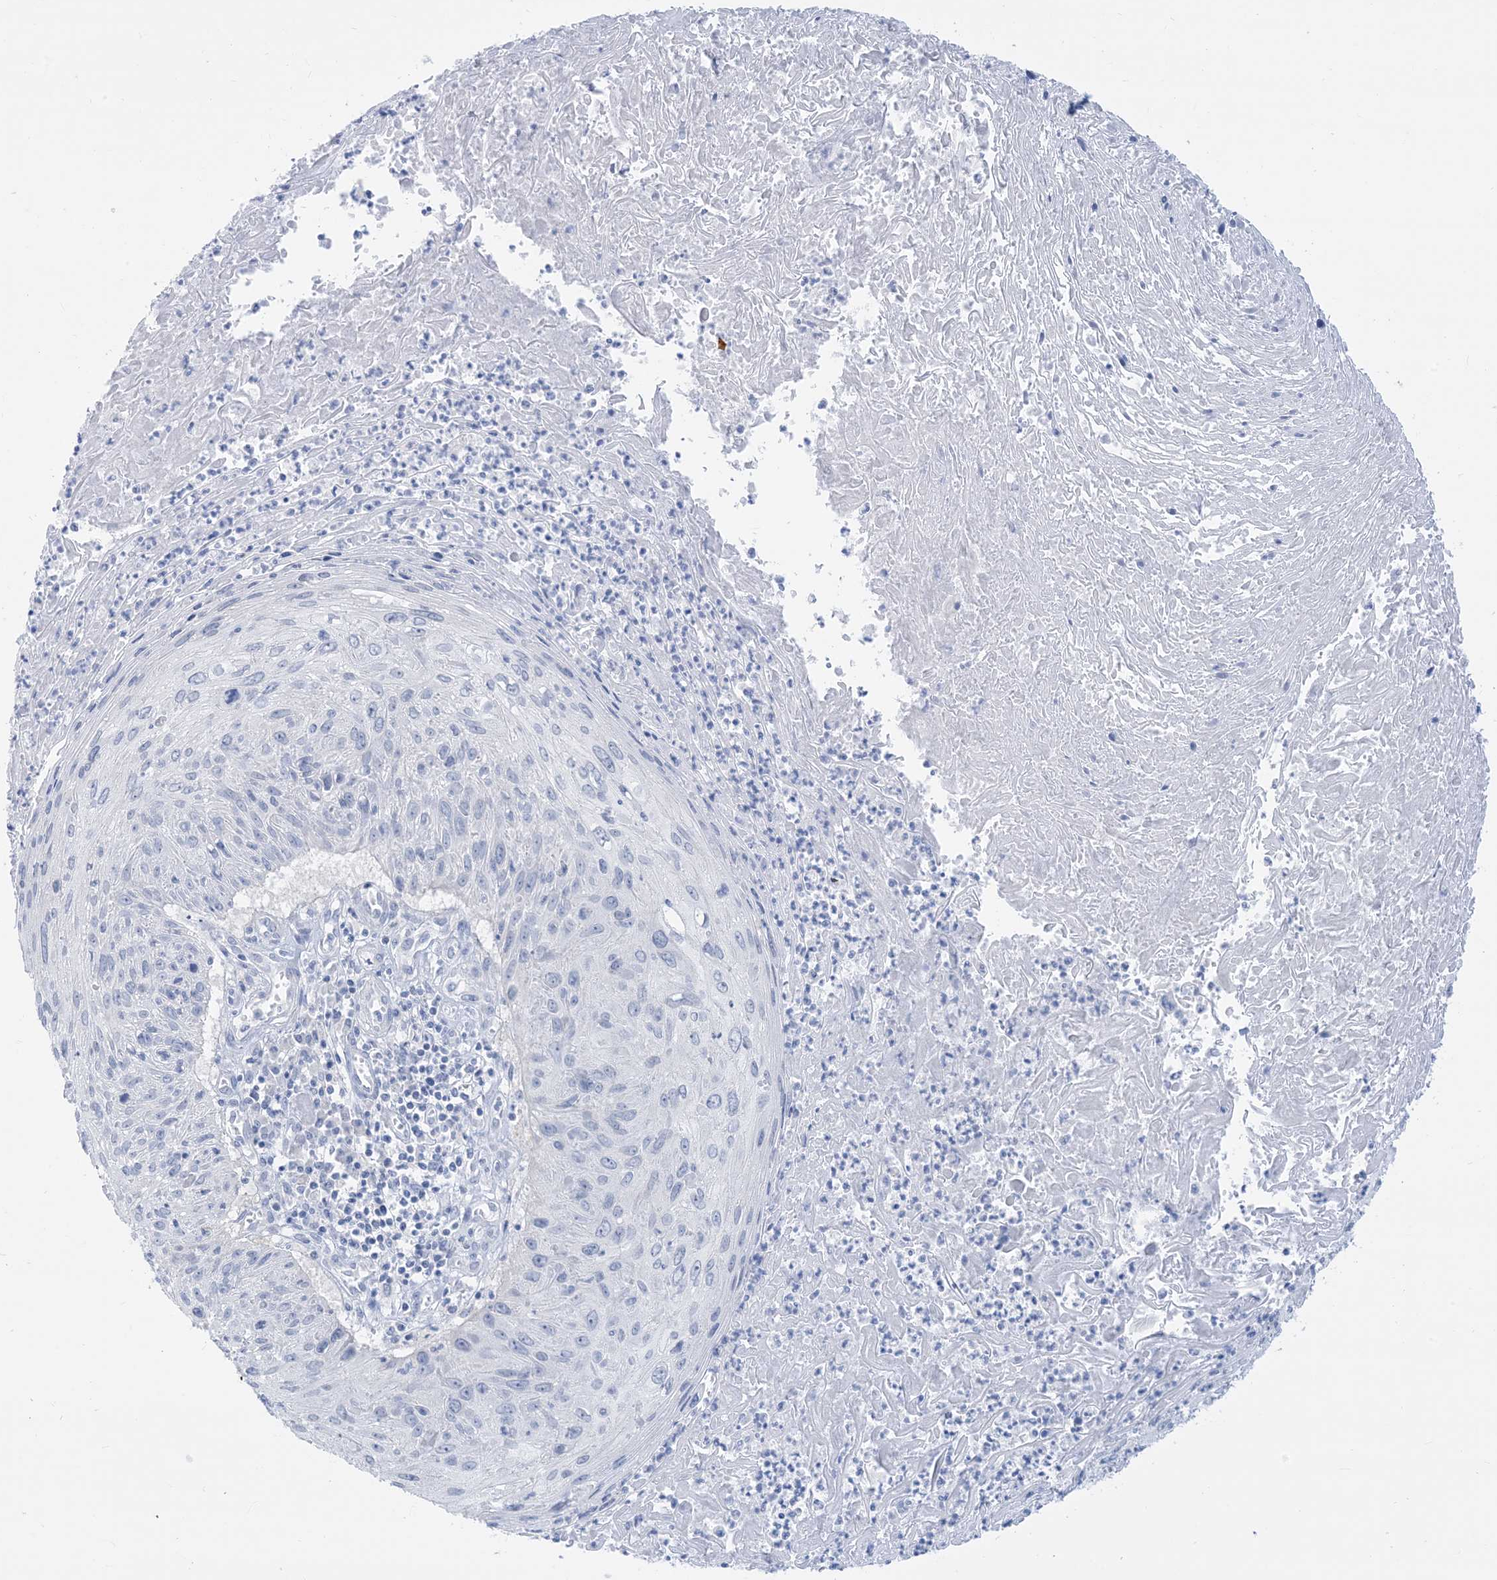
{"staining": {"intensity": "negative", "quantity": "none", "location": "none"}, "tissue": "cervical cancer", "cell_type": "Tumor cells", "image_type": "cancer", "snomed": [{"axis": "morphology", "description": "Squamous cell carcinoma, NOS"}, {"axis": "topography", "description": "Cervix"}], "caption": "Immunohistochemistry photomicrograph of neoplastic tissue: human cervical cancer (squamous cell carcinoma) stained with DAB (3,3'-diaminobenzidine) displays no significant protein staining in tumor cells.", "gene": "MARS2", "patient": {"sex": "female", "age": 51}}